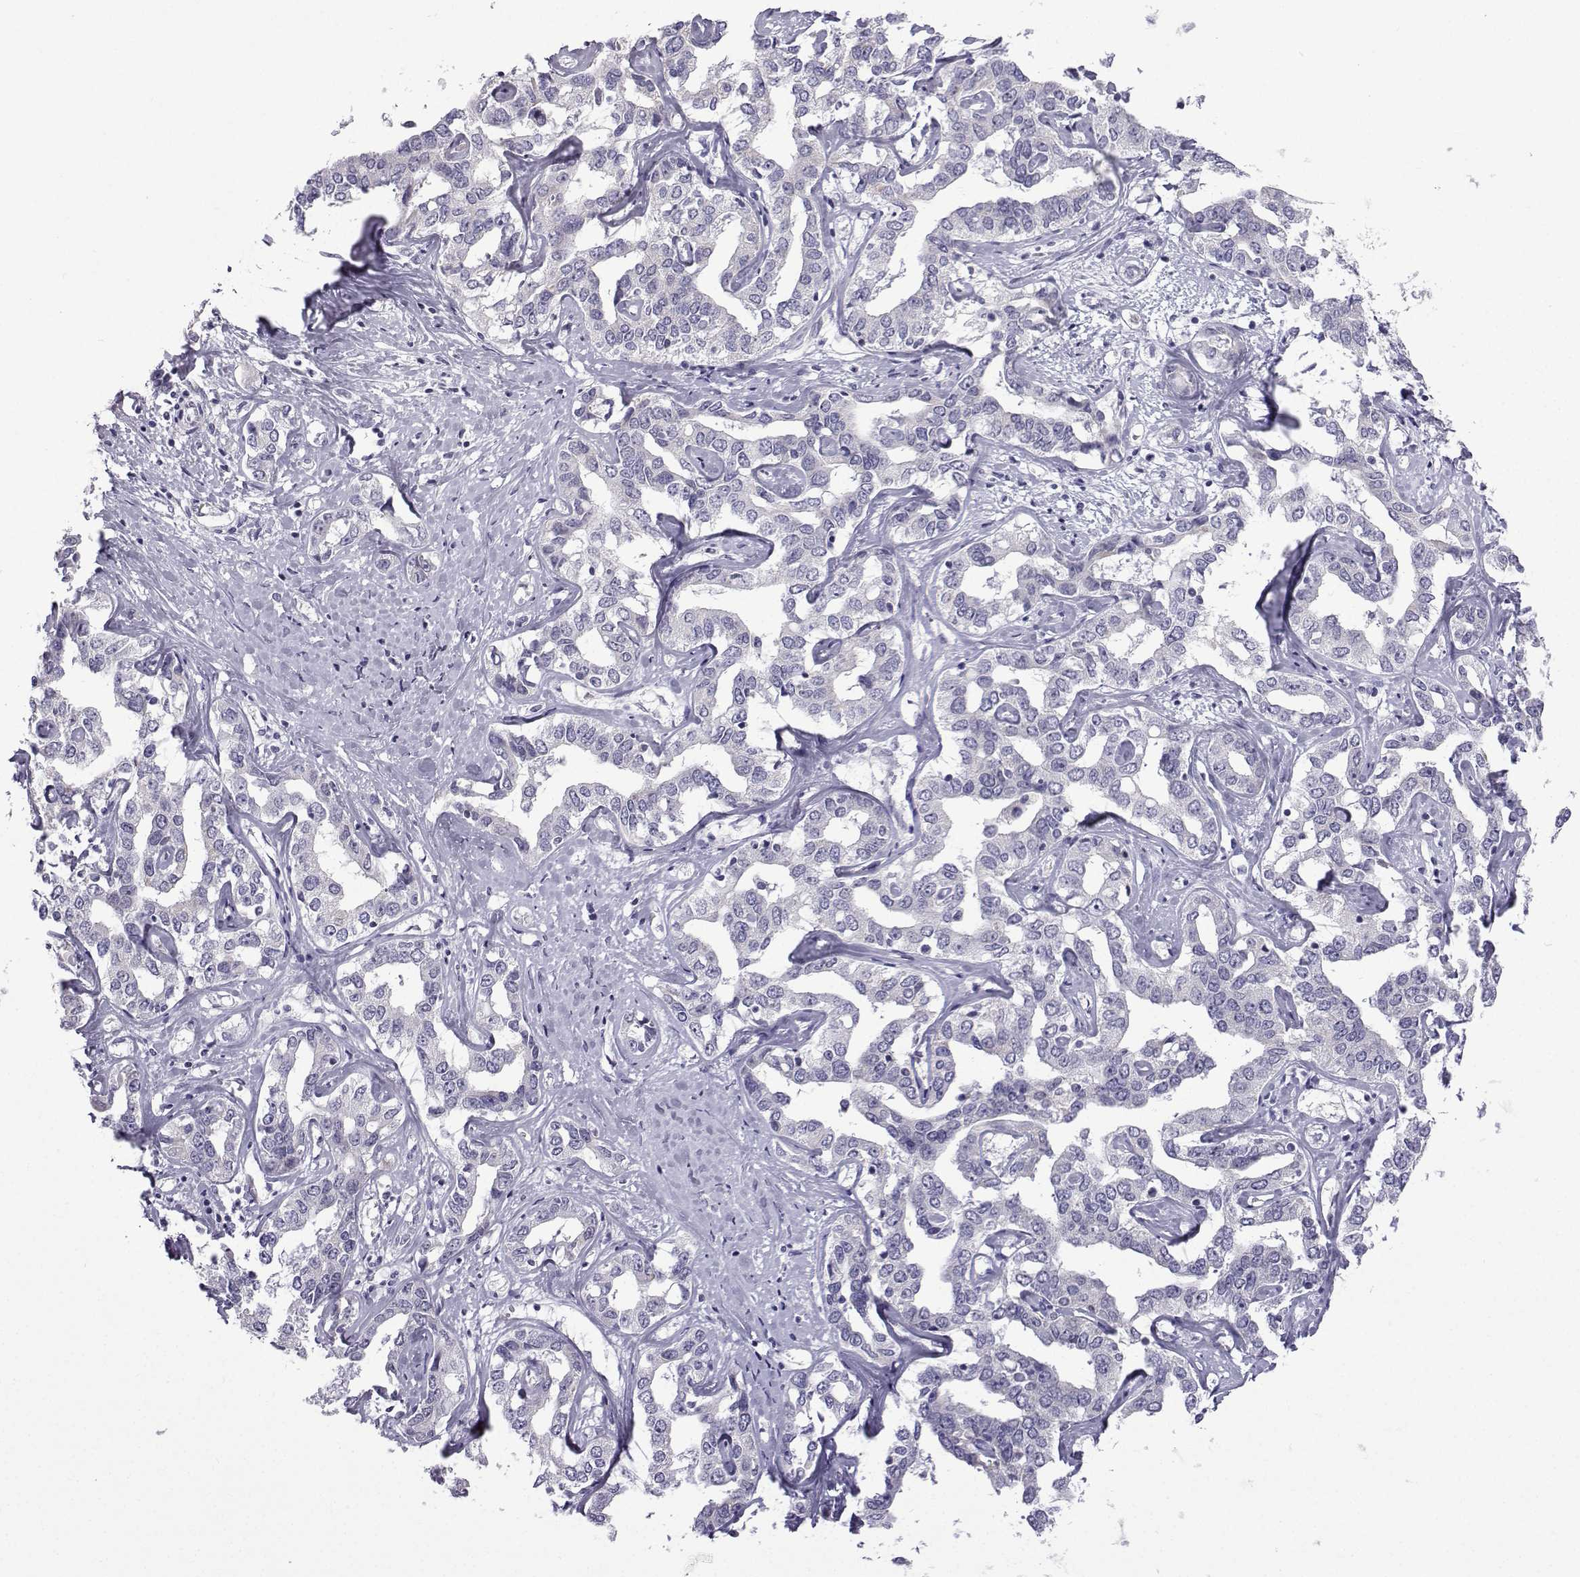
{"staining": {"intensity": "negative", "quantity": "none", "location": "none"}, "tissue": "liver cancer", "cell_type": "Tumor cells", "image_type": "cancer", "snomed": [{"axis": "morphology", "description": "Cholangiocarcinoma"}, {"axis": "topography", "description": "Liver"}], "caption": "A high-resolution image shows IHC staining of liver cancer, which reveals no significant staining in tumor cells.", "gene": "CFAP53", "patient": {"sex": "male", "age": 59}}